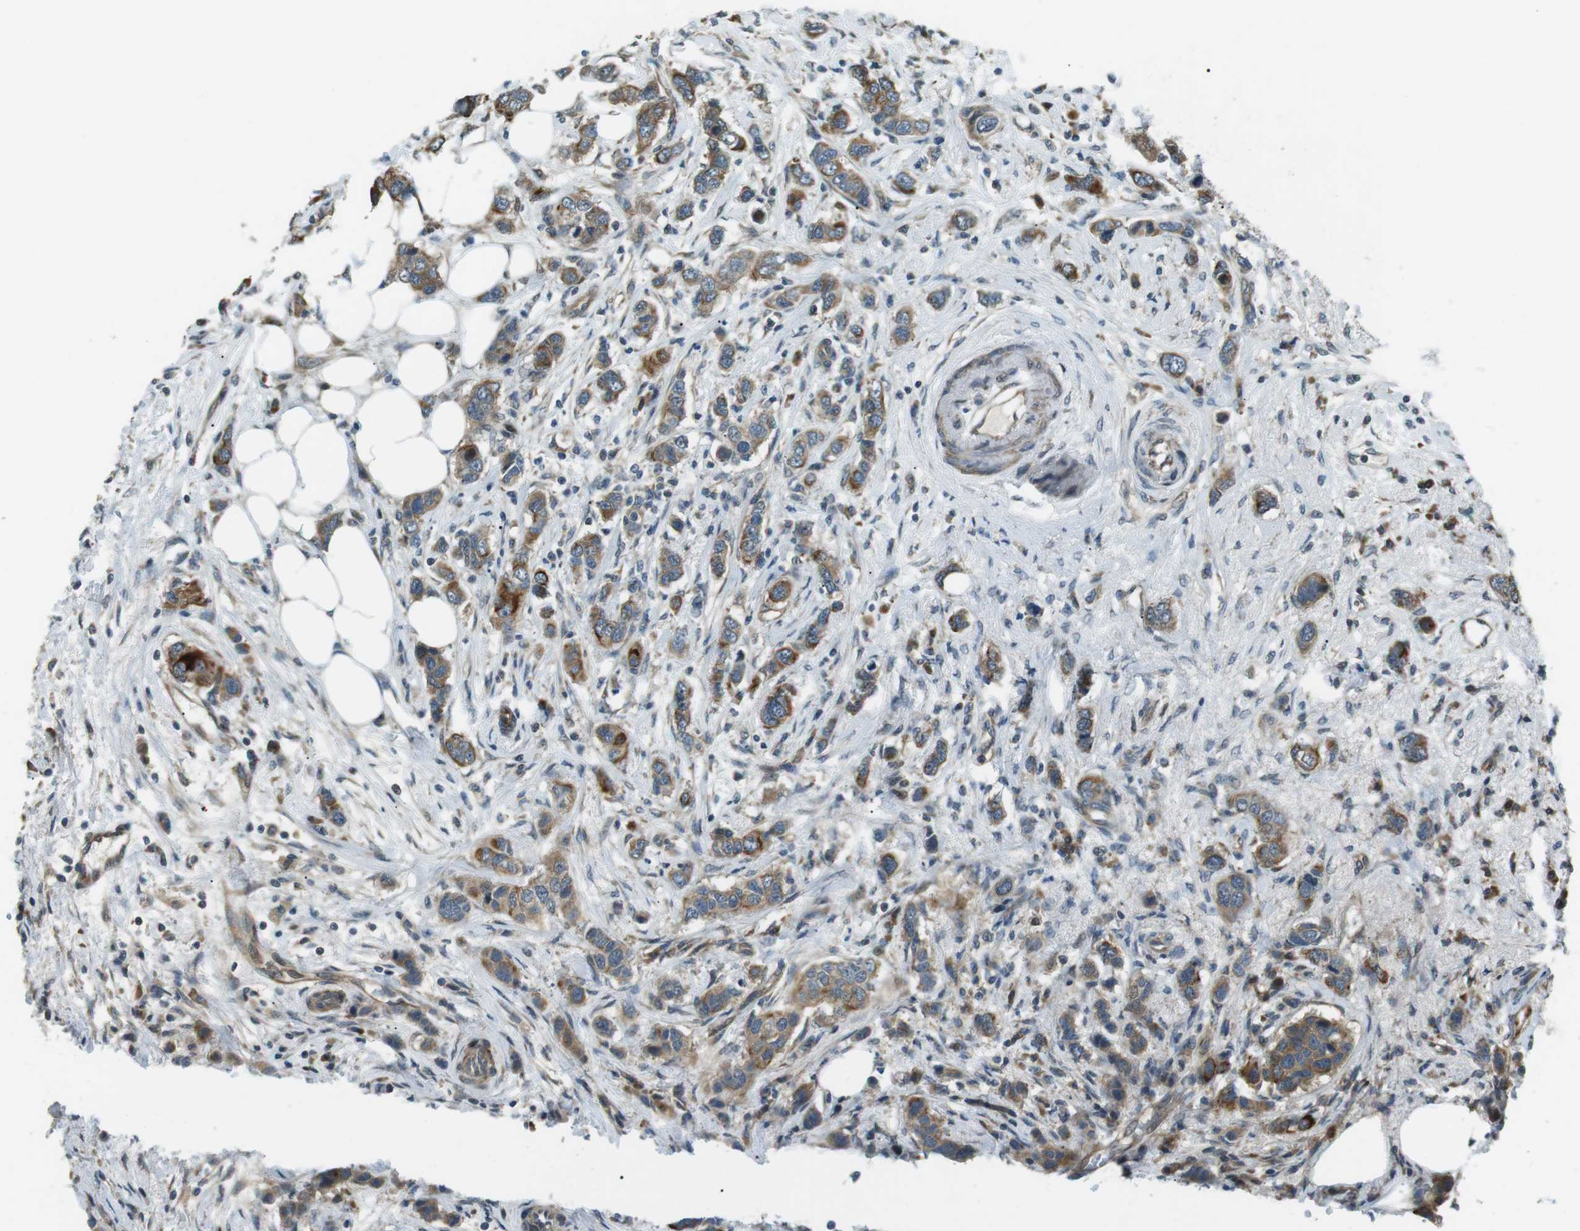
{"staining": {"intensity": "moderate", "quantity": ">75%", "location": "cytoplasmic/membranous"}, "tissue": "breast cancer", "cell_type": "Tumor cells", "image_type": "cancer", "snomed": [{"axis": "morphology", "description": "Duct carcinoma"}, {"axis": "topography", "description": "Breast"}], "caption": "Breast cancer (intraductal carcinoma) stained for a protein (brown) shows moderate cytoplasmic/membranous positive expression in about >75% of tumor cells.", "gene": "TMEM74", "patient": {"sex": "female", "age": 50}}